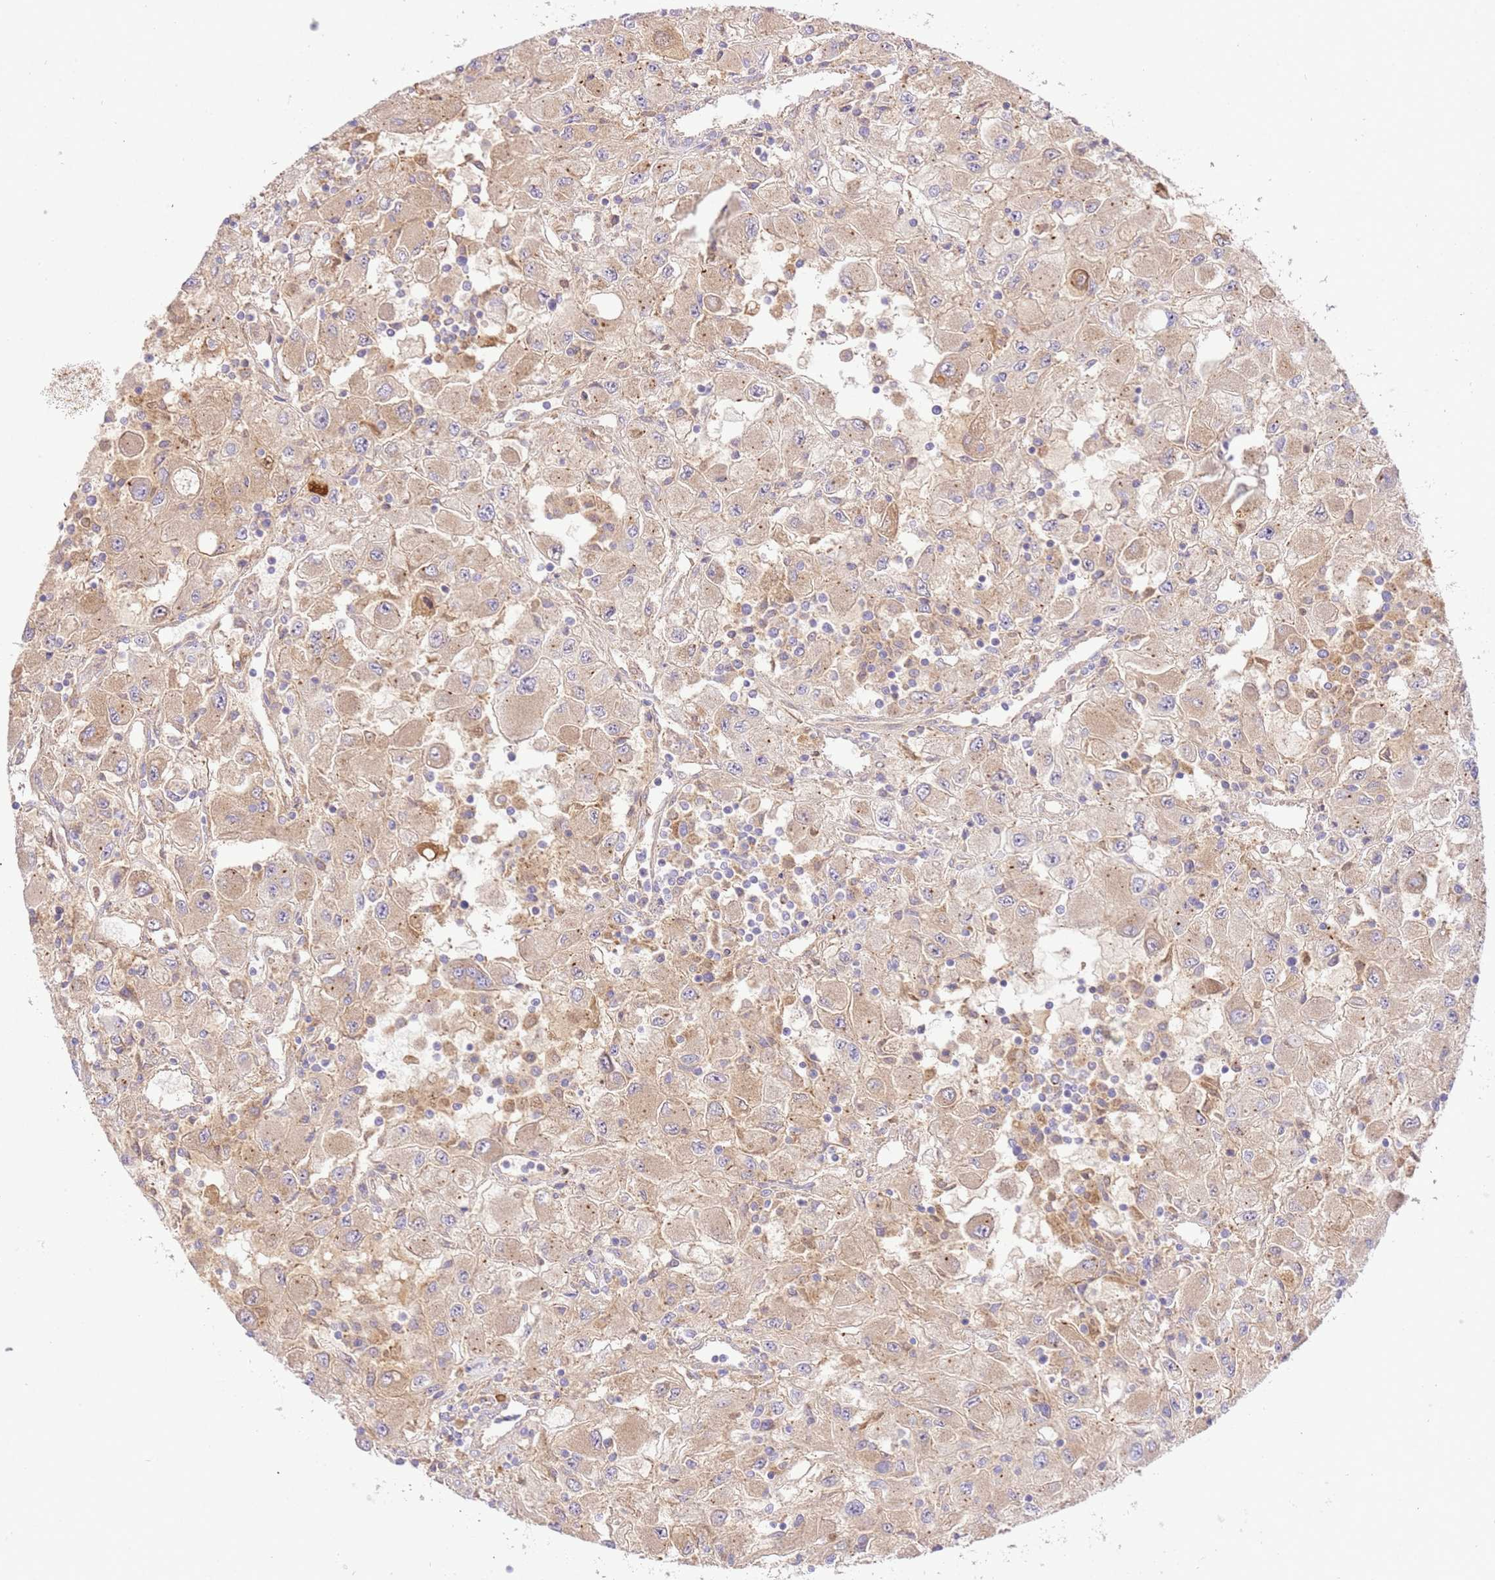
{"staining": {"intensity": "weak", "quantity": ">75%", "location": "cytoplasmic/membranous"}, "tissue": "renal cancer", "cell_type": "Tumor cells", "image_type": "cancer", "snomed": [{"axis": "morphology", "description": "Adenocarcinoma, NOS"}, {"axis": "topography", "description": "Kidney"}], "caption": "Immunohistochemical staining of human adenocarcinoma (renal) demonstrates weak cytoplasmic/membranous protein positivity in approximately >75% of tumor cells. The staining was performed using DAB (3,3'-diaminobenzidine), with brown indicating positive protein expression. Nuclei are stained blue with hematoxylin.", "gene": "C8G", "patient": {"sex": "female", "age": 67}}